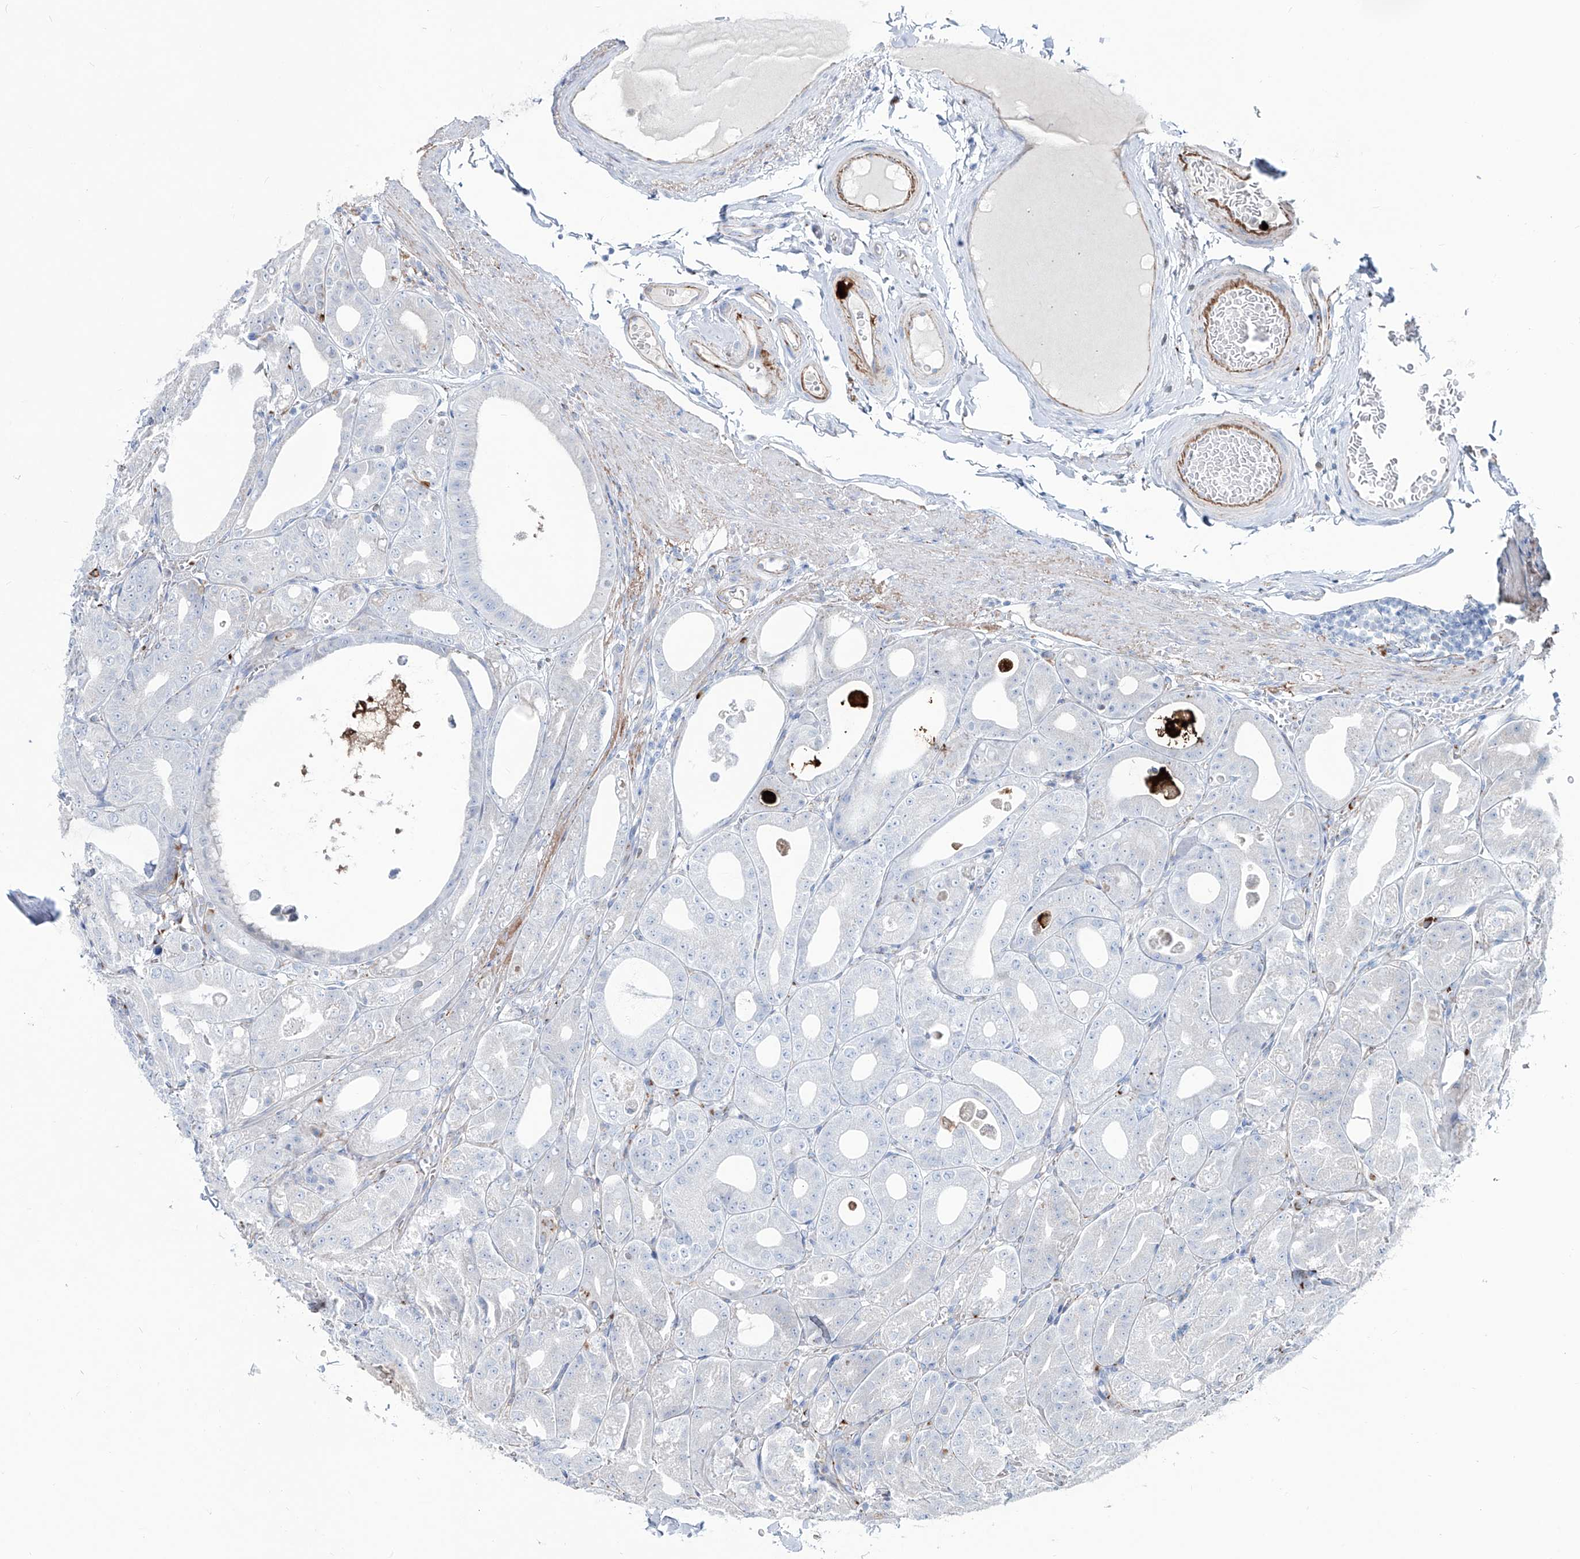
{"staining": {"intensity": "negative", "quantity": "none", "location": "none"}, "tissue": "stomach", "cell_type": "Glandular cells", "image_type": "normal", "snomed": [{"axis": "morphology", "description": "Normal tissue, NOS"}, {"axis": "topography", "description": "Stomach, lower"}], "caption": "High power microscopy image of an immunohistochemistry histopathology image of normal stomach, revealing no significant staining in glandular cells.", "gene": "CDH5", "patient": {"sex": "male", "age": 71}}